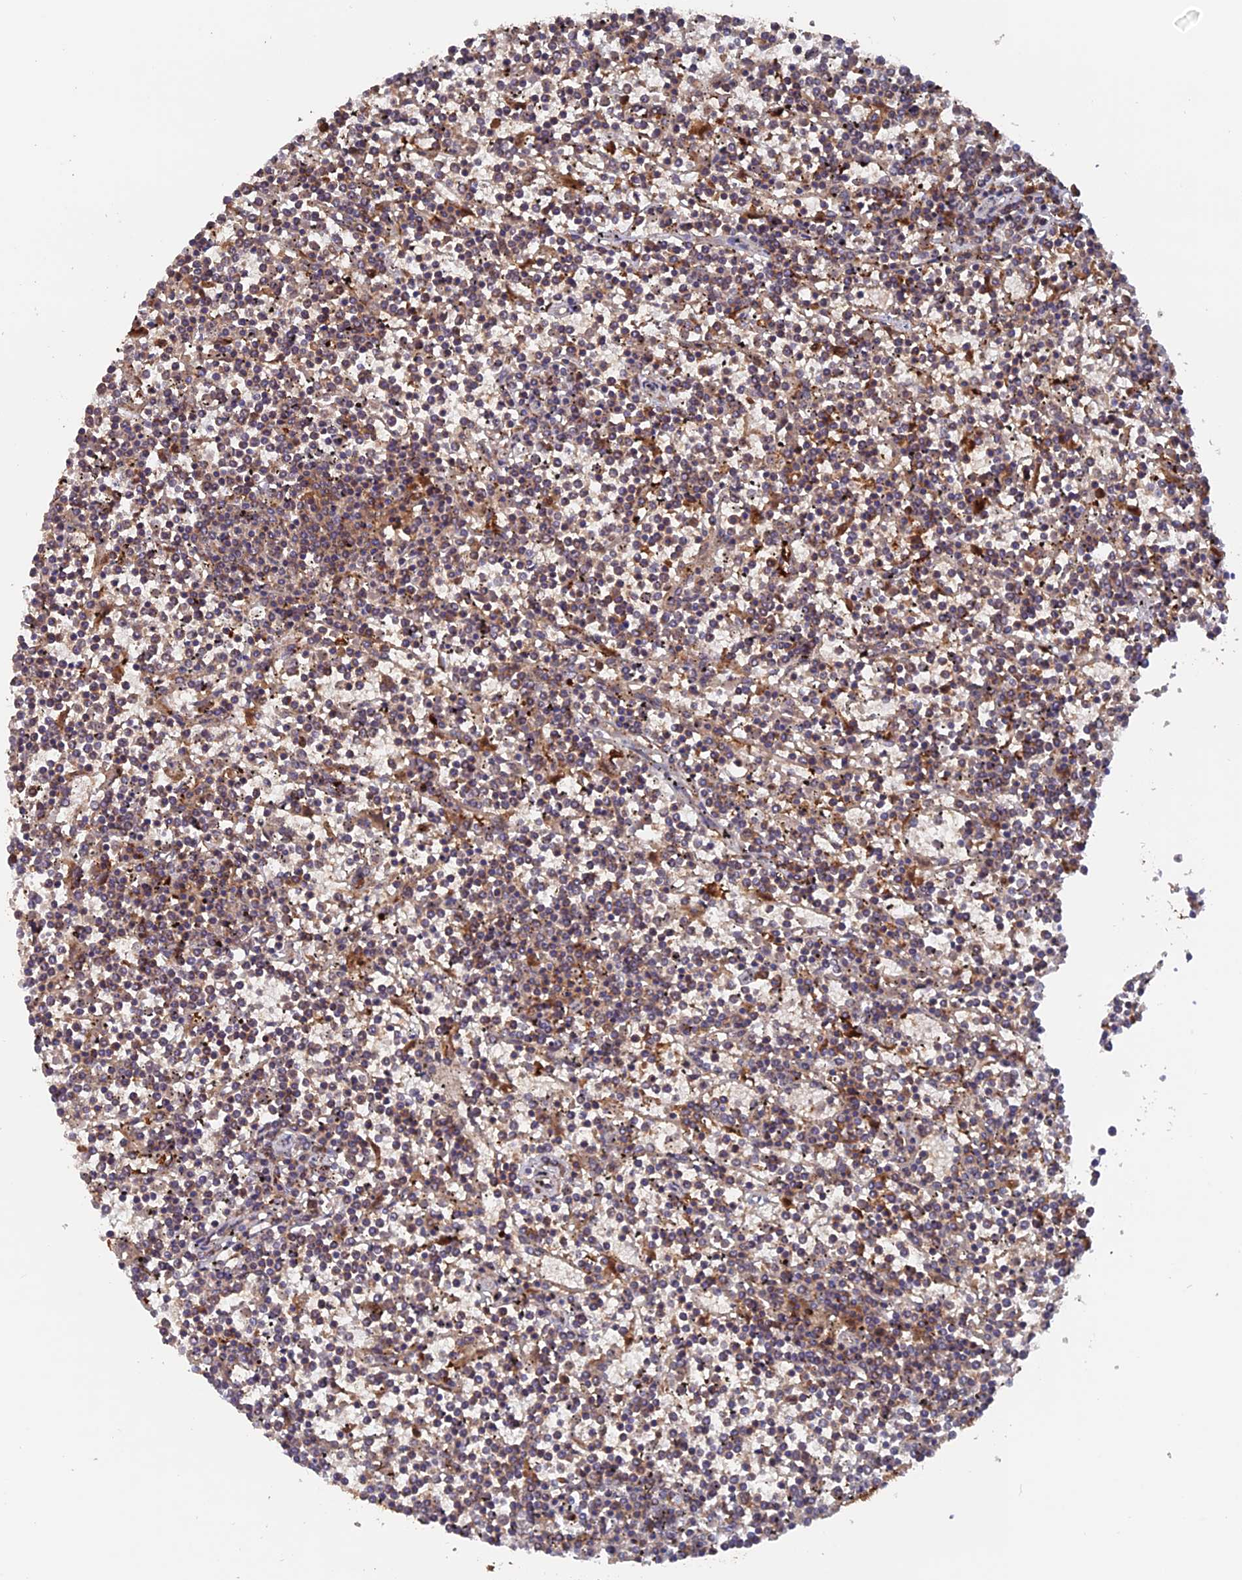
{"staining": {"intensity": "weak", "quantity": "<25%", "location": "cytoplasmic/membranous"}, "tissue": "lymphoma", "cell_type": "Tumor cells", "image_type": "cancer", "snomed": [{"axis": "morphology", "description": "Malignant lymphoma, non-Hodgkin's type, Low grade"}, {"axis": "topography", "description": "Spleen"}], "caption": "DAB (3,3'-diaminobenzidine) immunohistochemical staining of lymphoma displays no significant staining in tumor cells. (DAB (3,3'-diaminobenzidine) IHC with hematoxylin counter stain).", "gene": "DTYMK", "patient": {"sex": "female", "age": 19}}